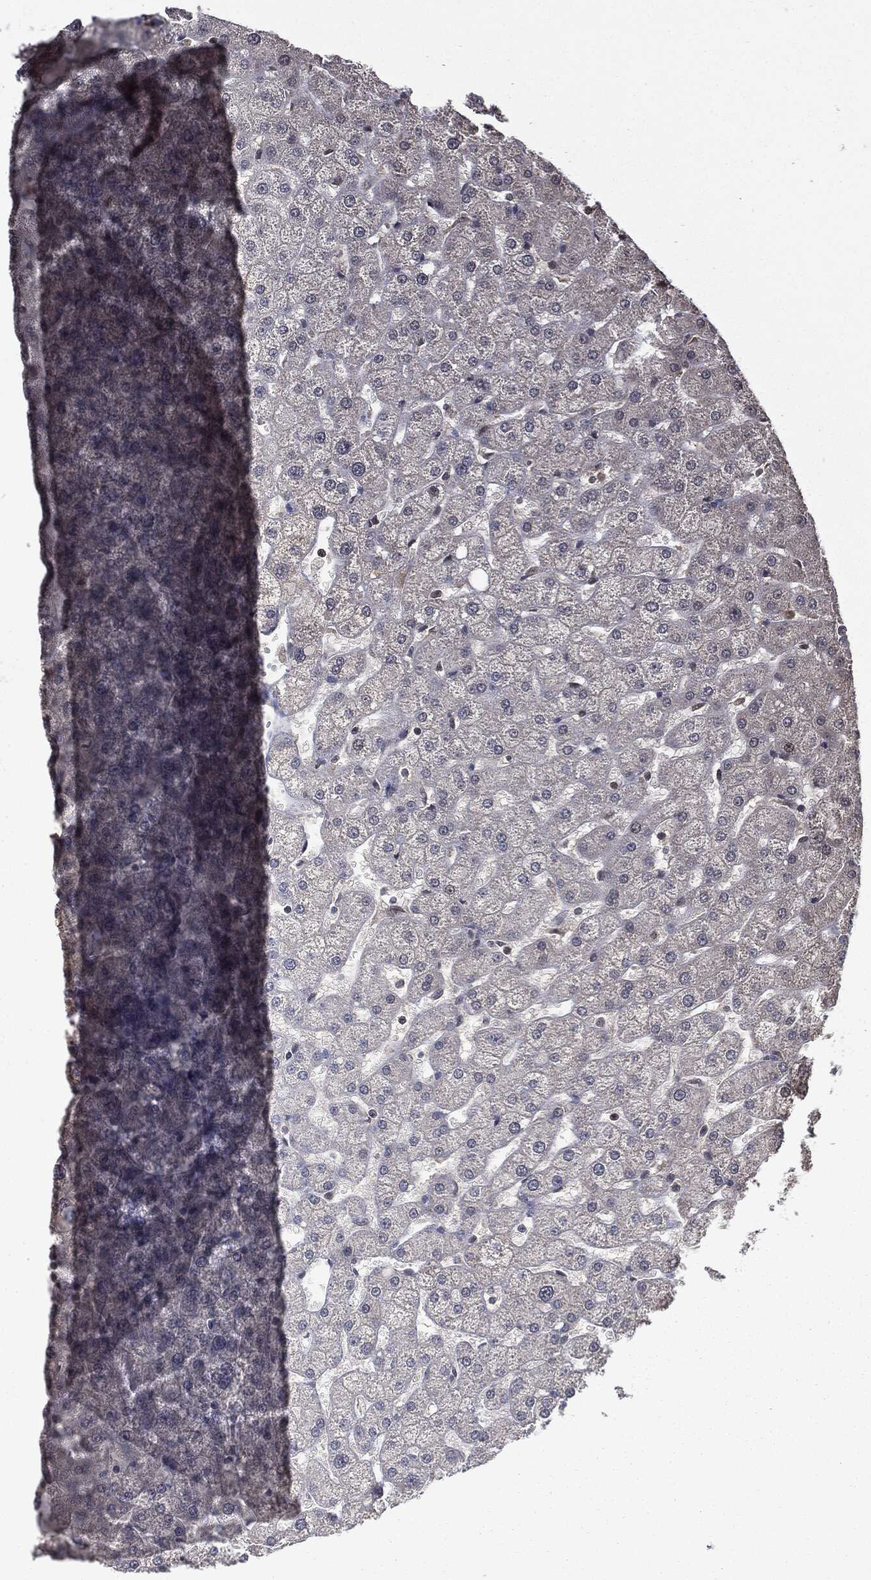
{"staining": {"intensity": "negative", "quantity": "none", "location": "none"}, "tissue": "liver", "cell_type": "Cholangiocytes", "image_type": "normal", "snomed": [{"axis": "morphology", "description": "Normal tissue, NOS"}, {"axis": "topography", "description": "Liver"}], "caption": "Histopathology image shows no significant protein positivity in cholangiocytes of unremarkable liver.", "gene": "ZNHIT6", "patient": {"sex": "female", "age": 50}}